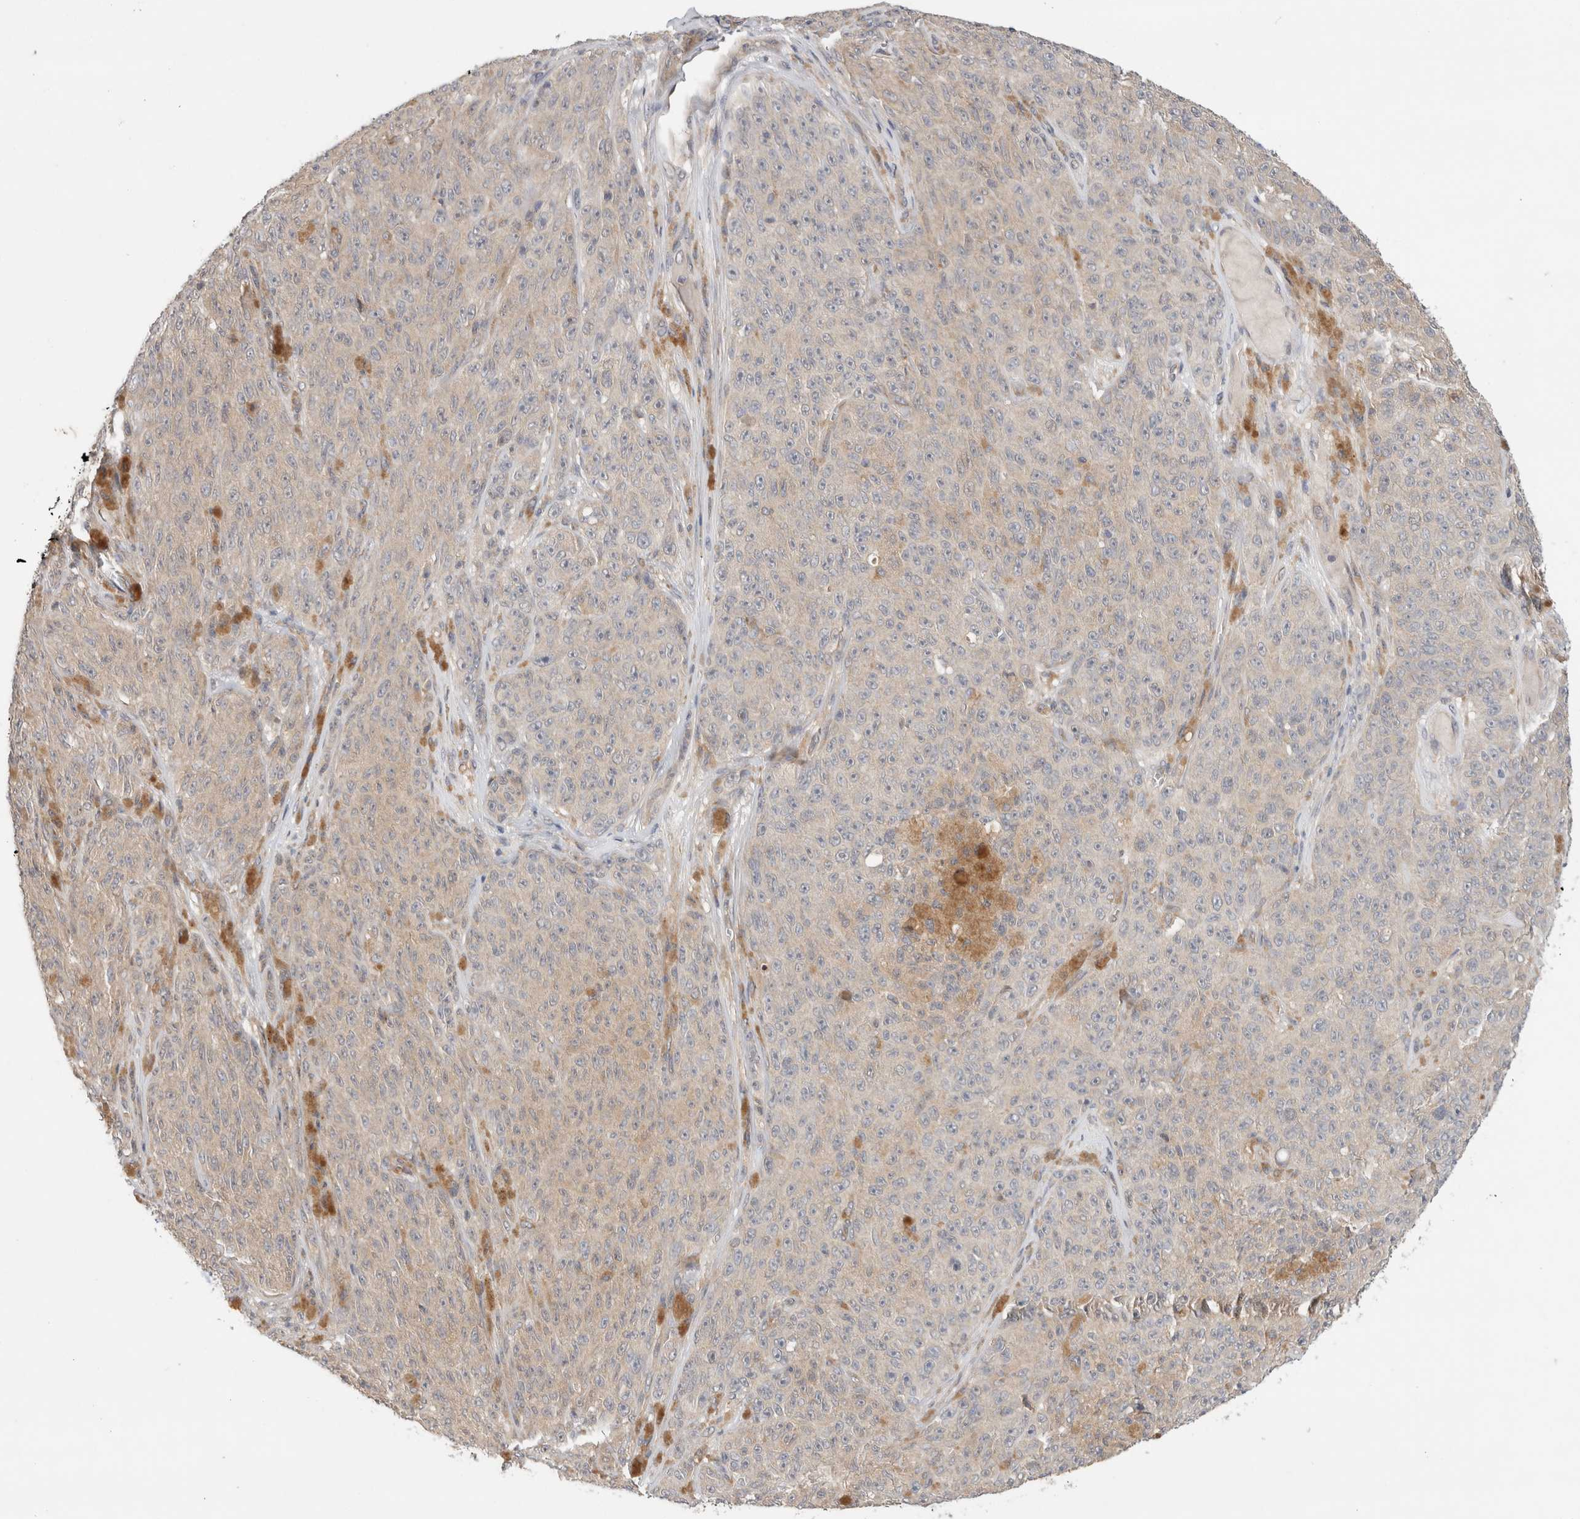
{"staining": {"intensity": "weak", "quantity": "25%-75%", "location": "cytoplasmic/membranous"}, "tissue": "melanoma", "cell_type": "Tumor cells", "image_type": "cancer", "snomed": [{"axis": "morphology", "description": "Malignant melanoma, NOS"}, {"axis": "topography", "description": "Skin"}], "caption": "Melanoma stained for a protein displays weak cytoplasmic/membranous positivity in tumor cells. (DAB = brown stain, brightfield microscopy at high magnification).", "gene": "SGK1", "patient": {"sex": "female", "age": 82}}